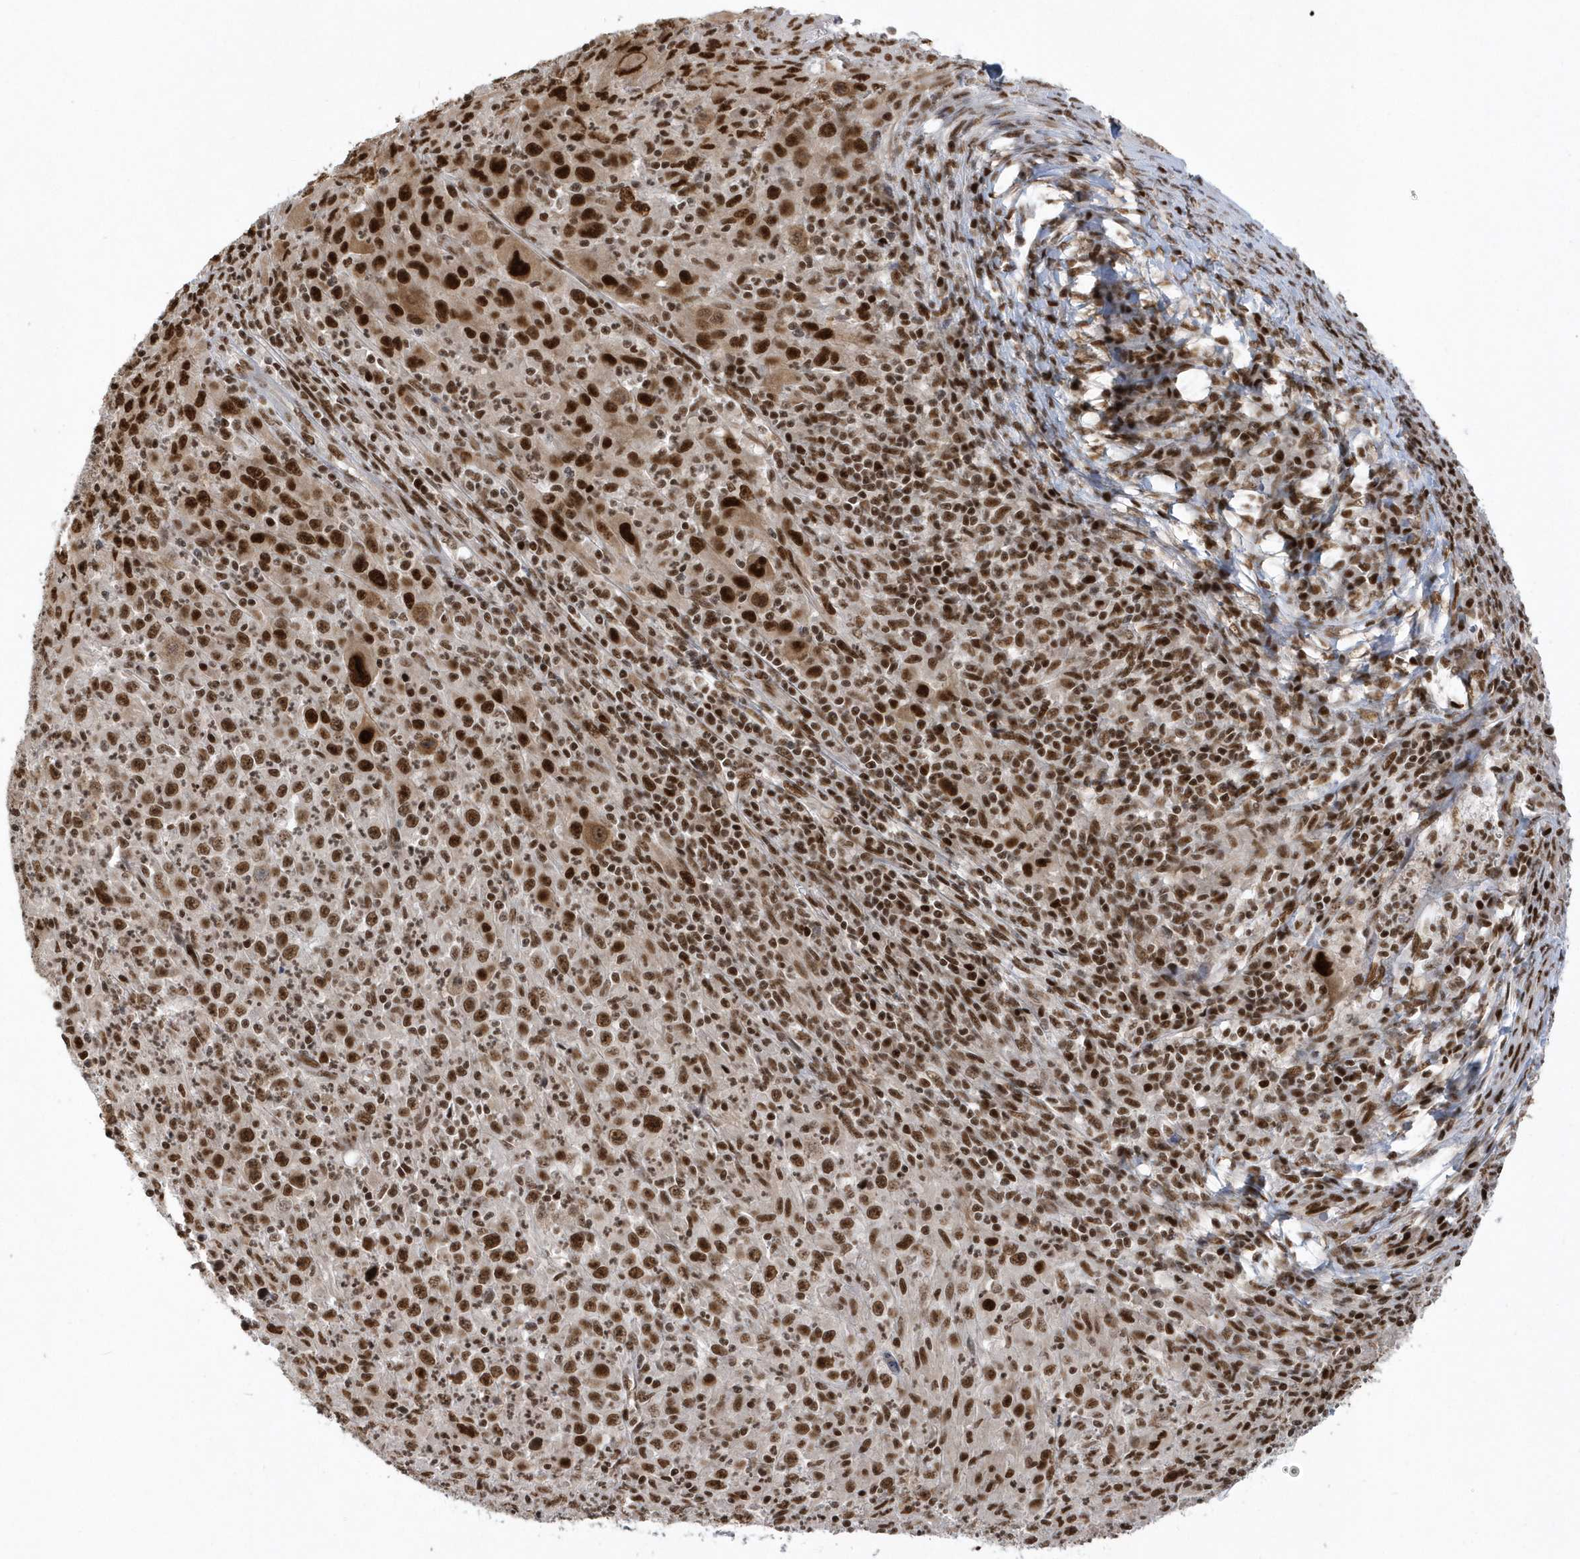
{"staining": {"intensity": "strong", "quantity": ">75%", "location": "nuclear"}, "tissue": "melanoma", "cell_type": "Tumor cells", "image_type": "cancer", "snomed": [{"axis": "morphology", "description": "Malignant melanoma, Metastatic site"}, {"axis": "topography", "description": "Skin"}], "caption": "Strong nuclear expression is seen in about >75% of tumor cells in malignant melanoma (metastatic site).", "gene": "SEPHS1", "patient": {"sex": "female", "age": 56}}